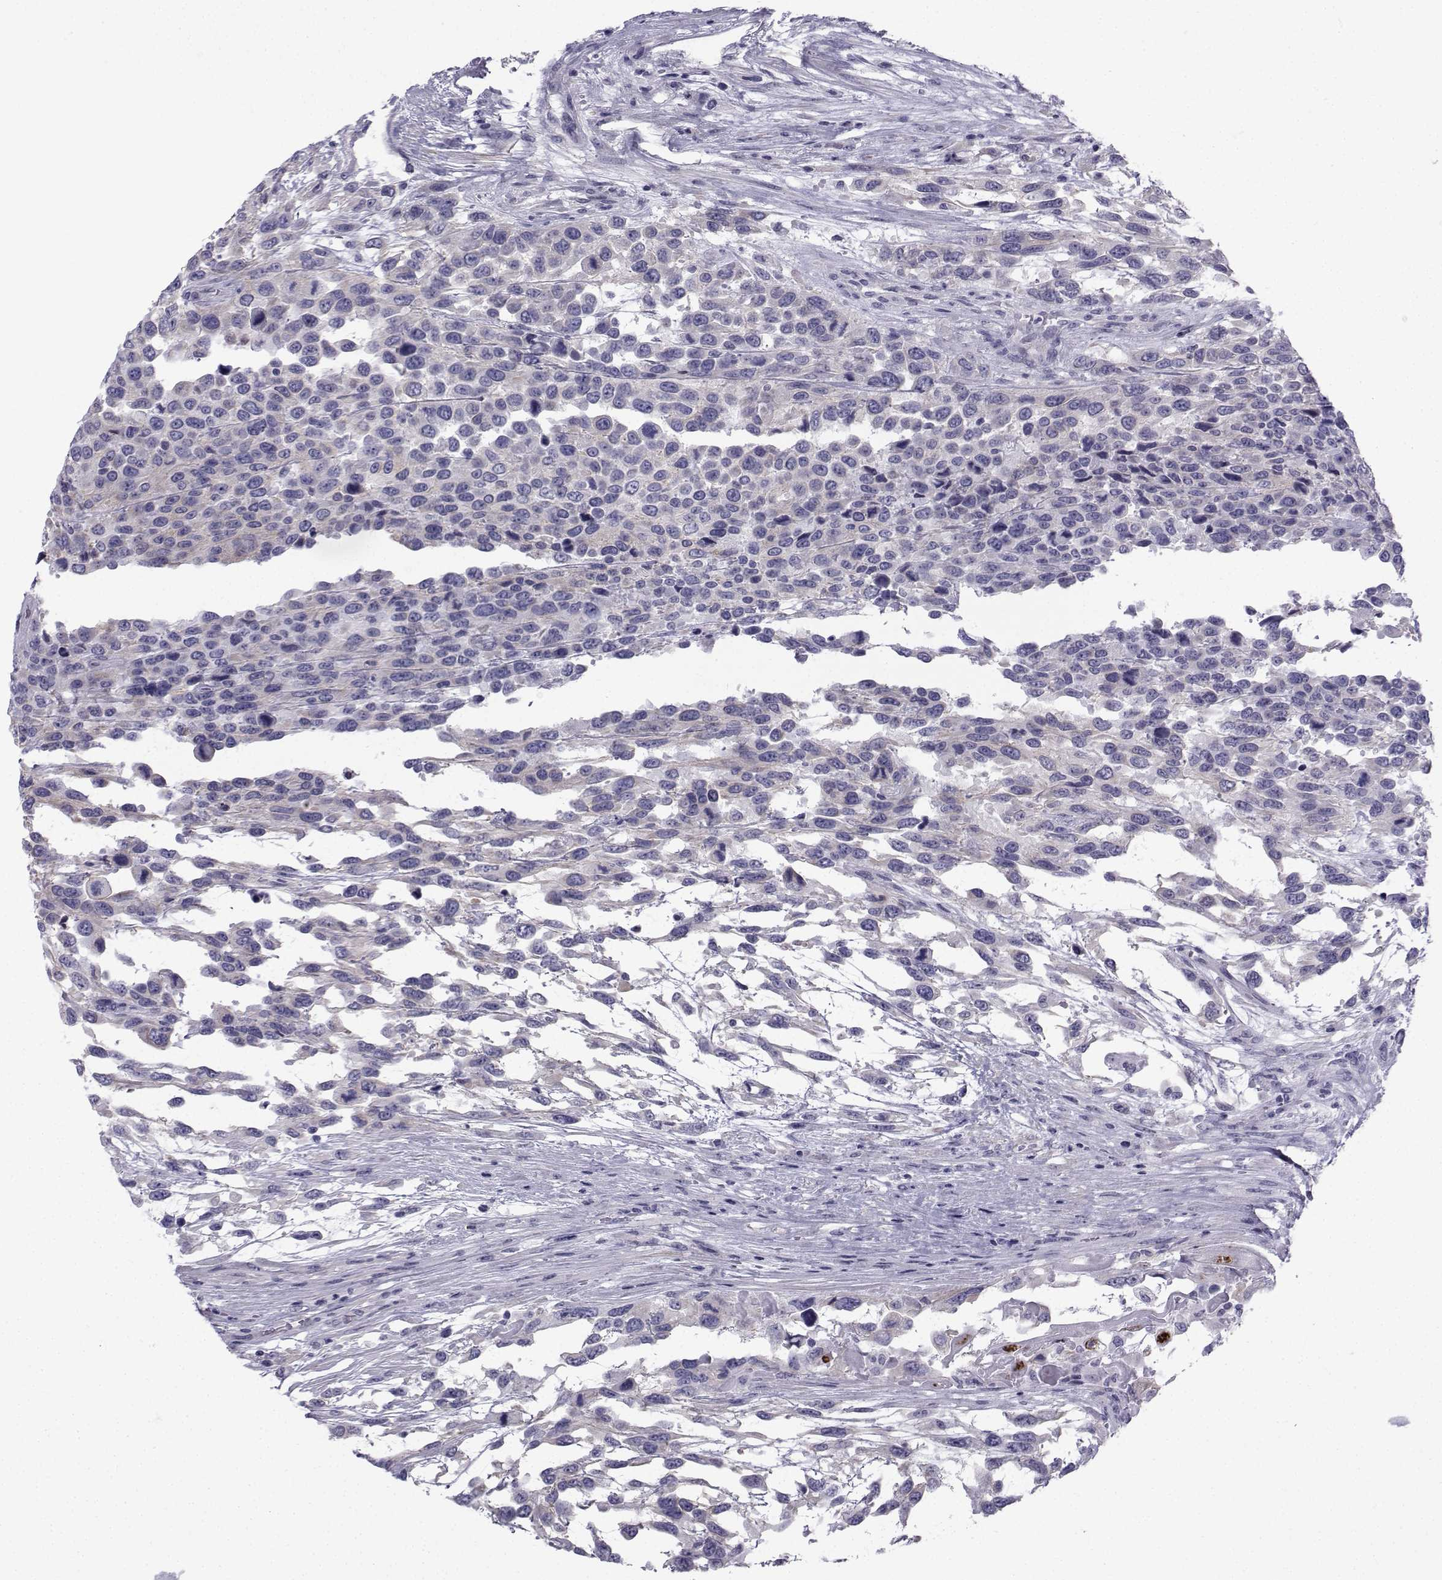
{"staining": {"intensity": "negative", "quantity": "none", "location": "none"}, "tissue": "urothelial cancer", "cell_type": "Tumor cells", "image_type": "cancer", "snomed": [{"axis": "morphology", "description": "Urothelial carcinoma, High grade"}, {"axis": "topography", "description": "Urinary bladder"}], "caption": "A histopathology image of urothelial carcinoma (high-grade) stained for a protein shows no brown staining in tumor cells.", "gene": "SPANXD", "patient": {"sex": "female", "age": 70}}